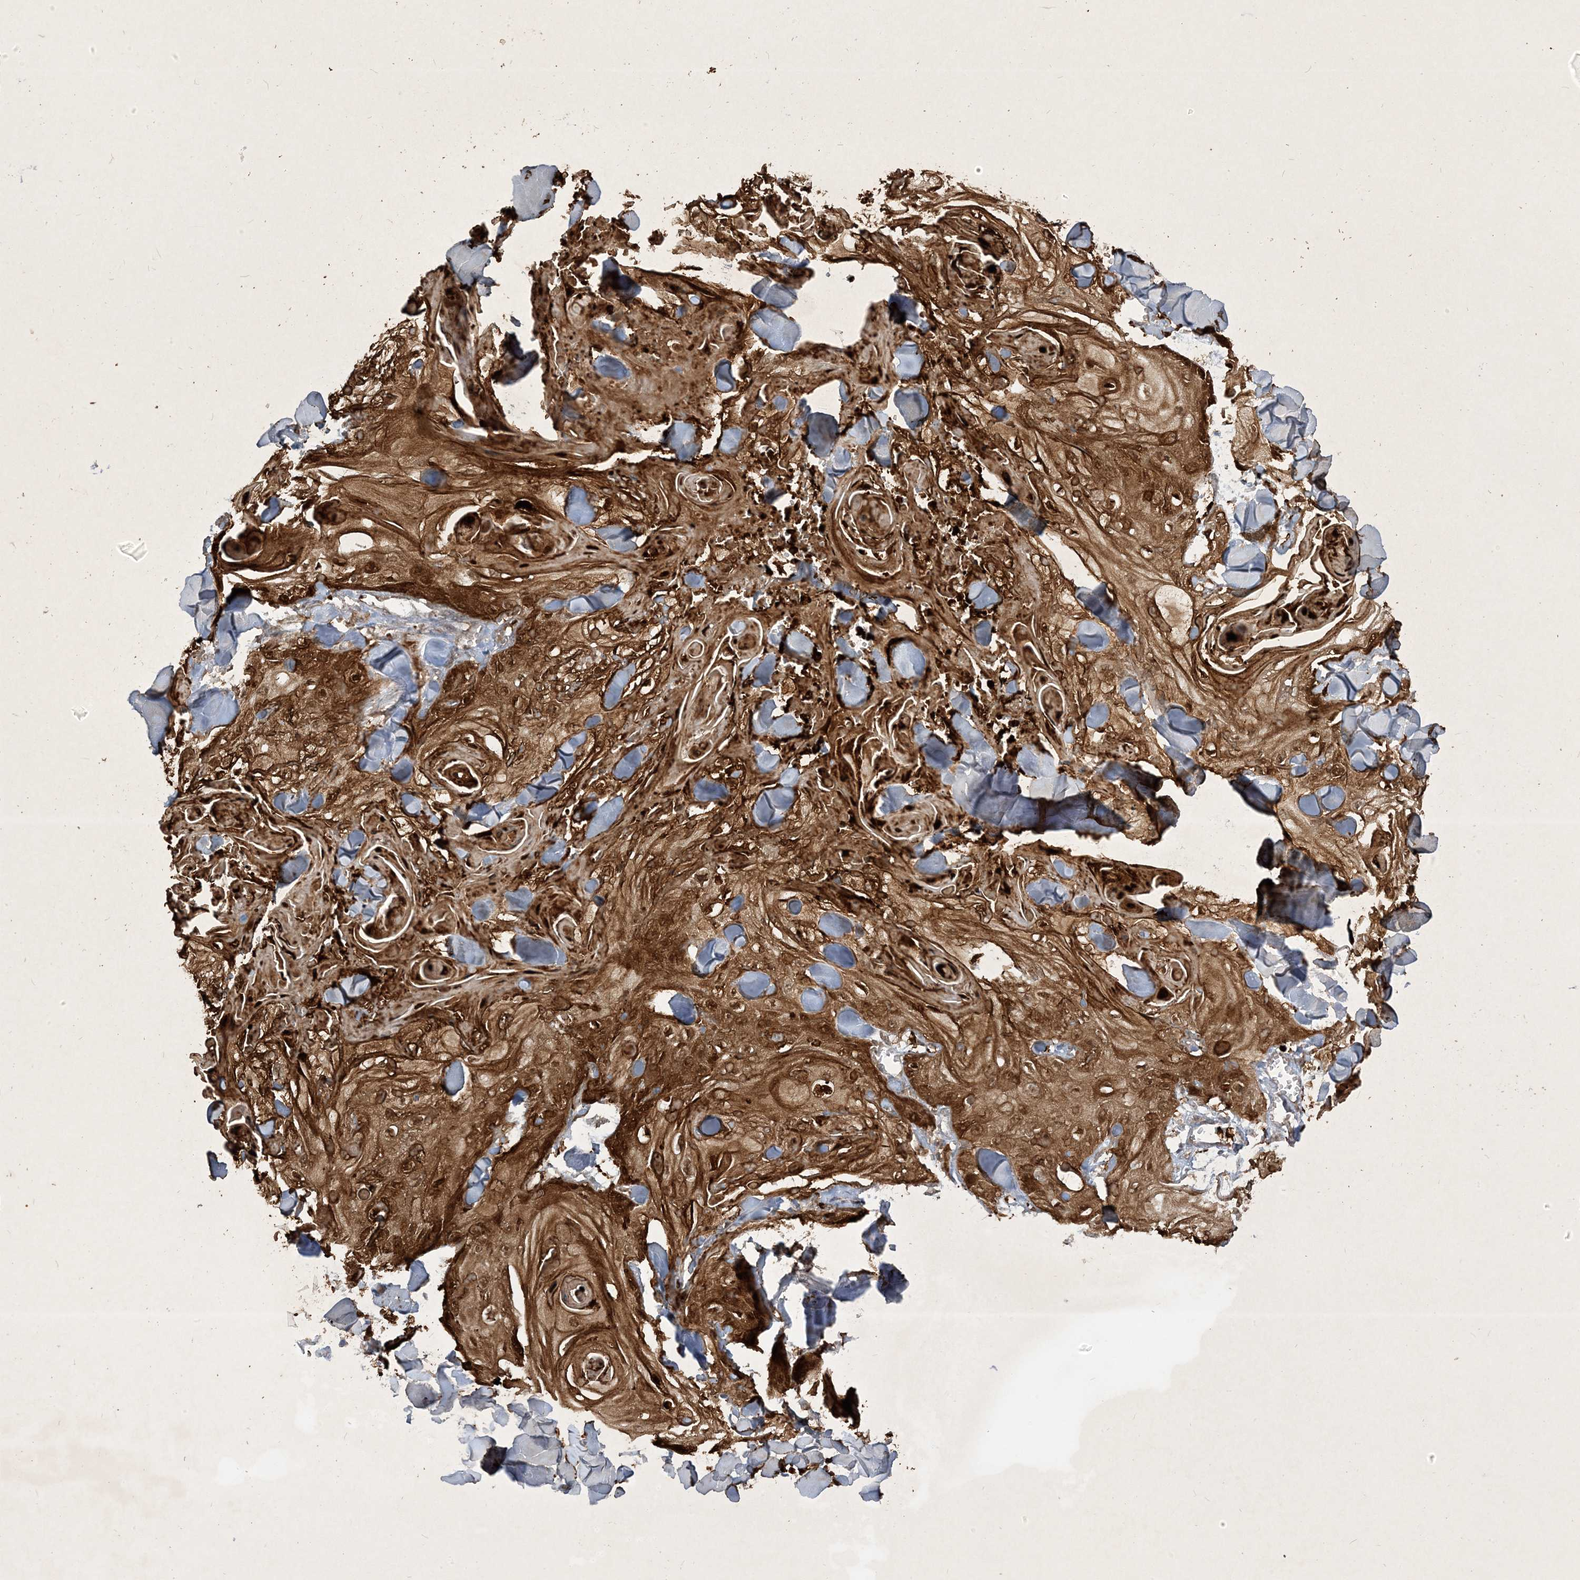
{"staining": {"intensity": "strong", "quantity": ">75%", "location": "cytoplasmic/membranous,nuclear"}, "tissue": "skin cancer", "cell_type": "Tumor cells", "image_type": "cancer", "snomed": [{"axis": "morphology", "description": "Squamous cell carcinoma, NOS"}, {"axis": "topography", "description": "Skin"}], "caption": "Skin cancer tissue exhibits strong cytoplasmic/membranous and nuclear expression in about >75% of tumor cells, visualized by immunohistochemistry.", "gene": "ZNF213", "patient": {"sex": "male", "age": 74}}